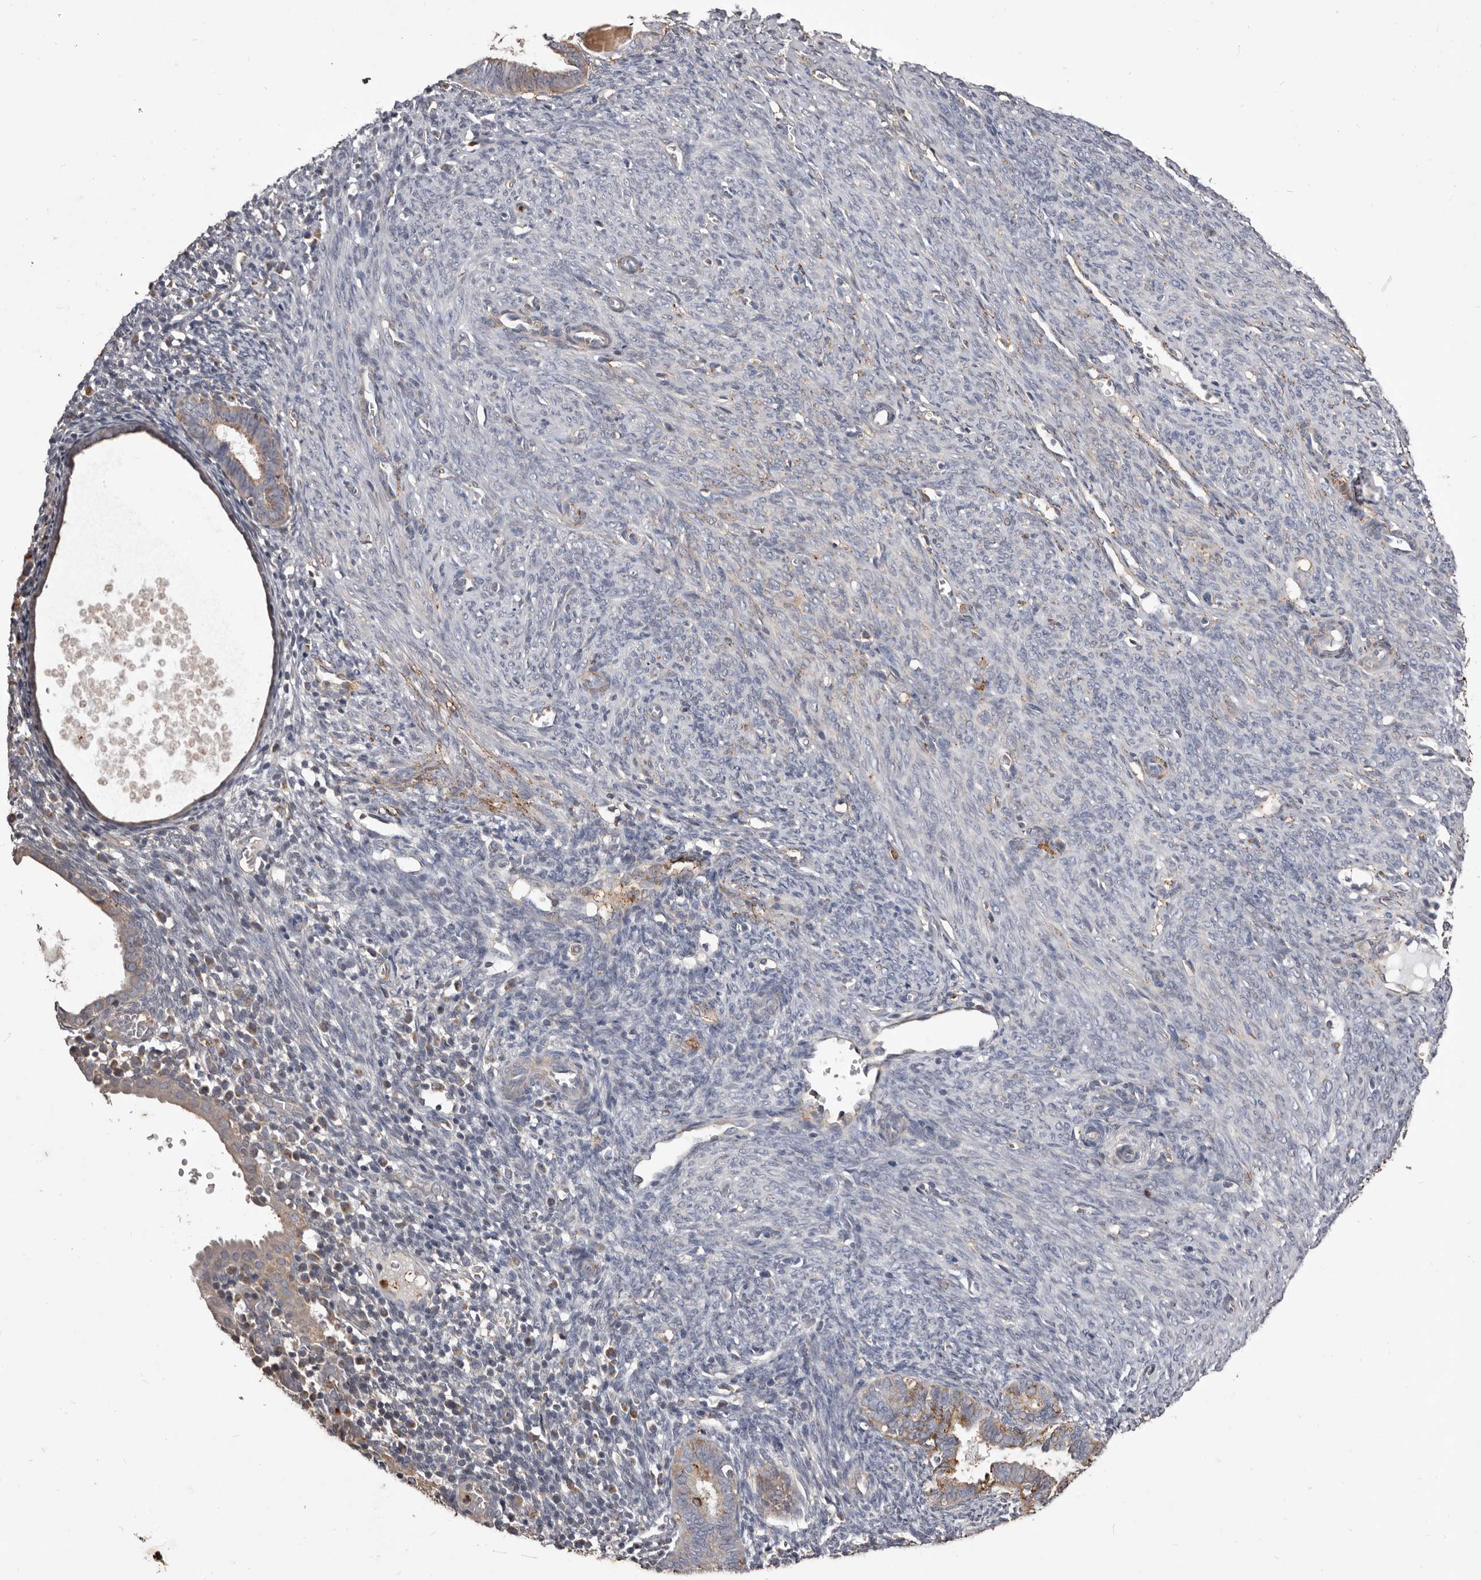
{"staining": {"intensity": "weak", "quantity": "<25%", "location": "cytoplasmic/membranous"}, "tissue": "endometrial cancer", "cell_type": "Tumor cells", "image_type": "cancer", "snomed": [{"axis": "morphology", "description": "Adenocarcinoma, NOS"}, {"axis": "topography", "description": "Uterus"}], "caption": "Tumor cells show no significant positivity in endometrial cancer.", "gene": "CXCL14", "patient": {"sex": "female", "age": 77}}